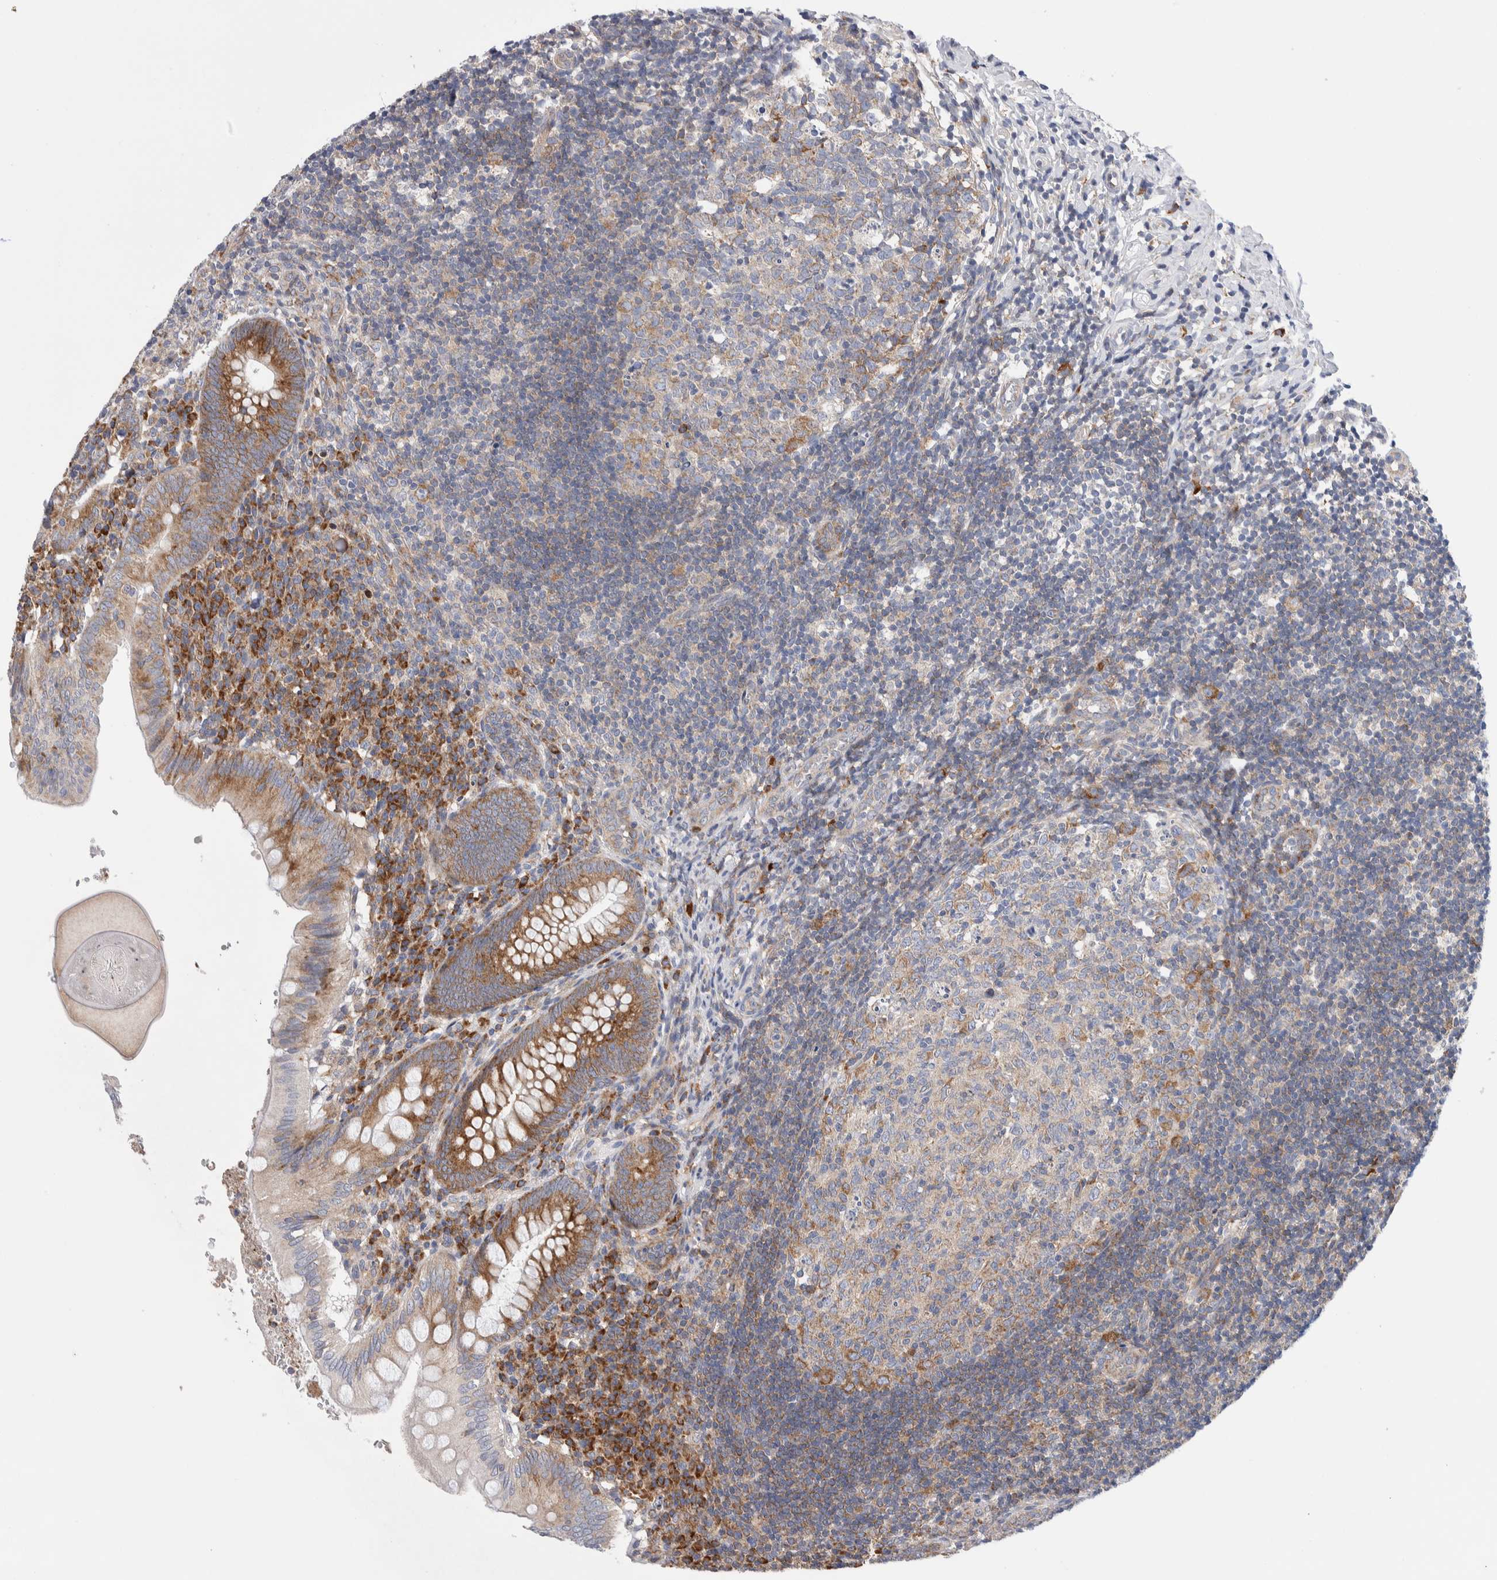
{"staining": {"intensity": "moderate", "quantity": ">75%", "location": "cytoplasmic/membranous"}, "tissue": "appendix", "cell_type": "Glandular cells", "image_type": "normal", "snomed": [{"axis": "morphology", "description": "Normal tissue, NOS"}, {"axis": "topography", "description": "Appendix"}], "caption": "Appendix stained with IHC demonstrates moderate cytoplasmic/membranous positivity in about >75% of glandular cells. Using DAB (brown) and hematoxylin (blue) stains, captured at high magnification using brightfield microscopy.", "gene": "RACK1", "patient": {"sex": "male", "age": 8}}